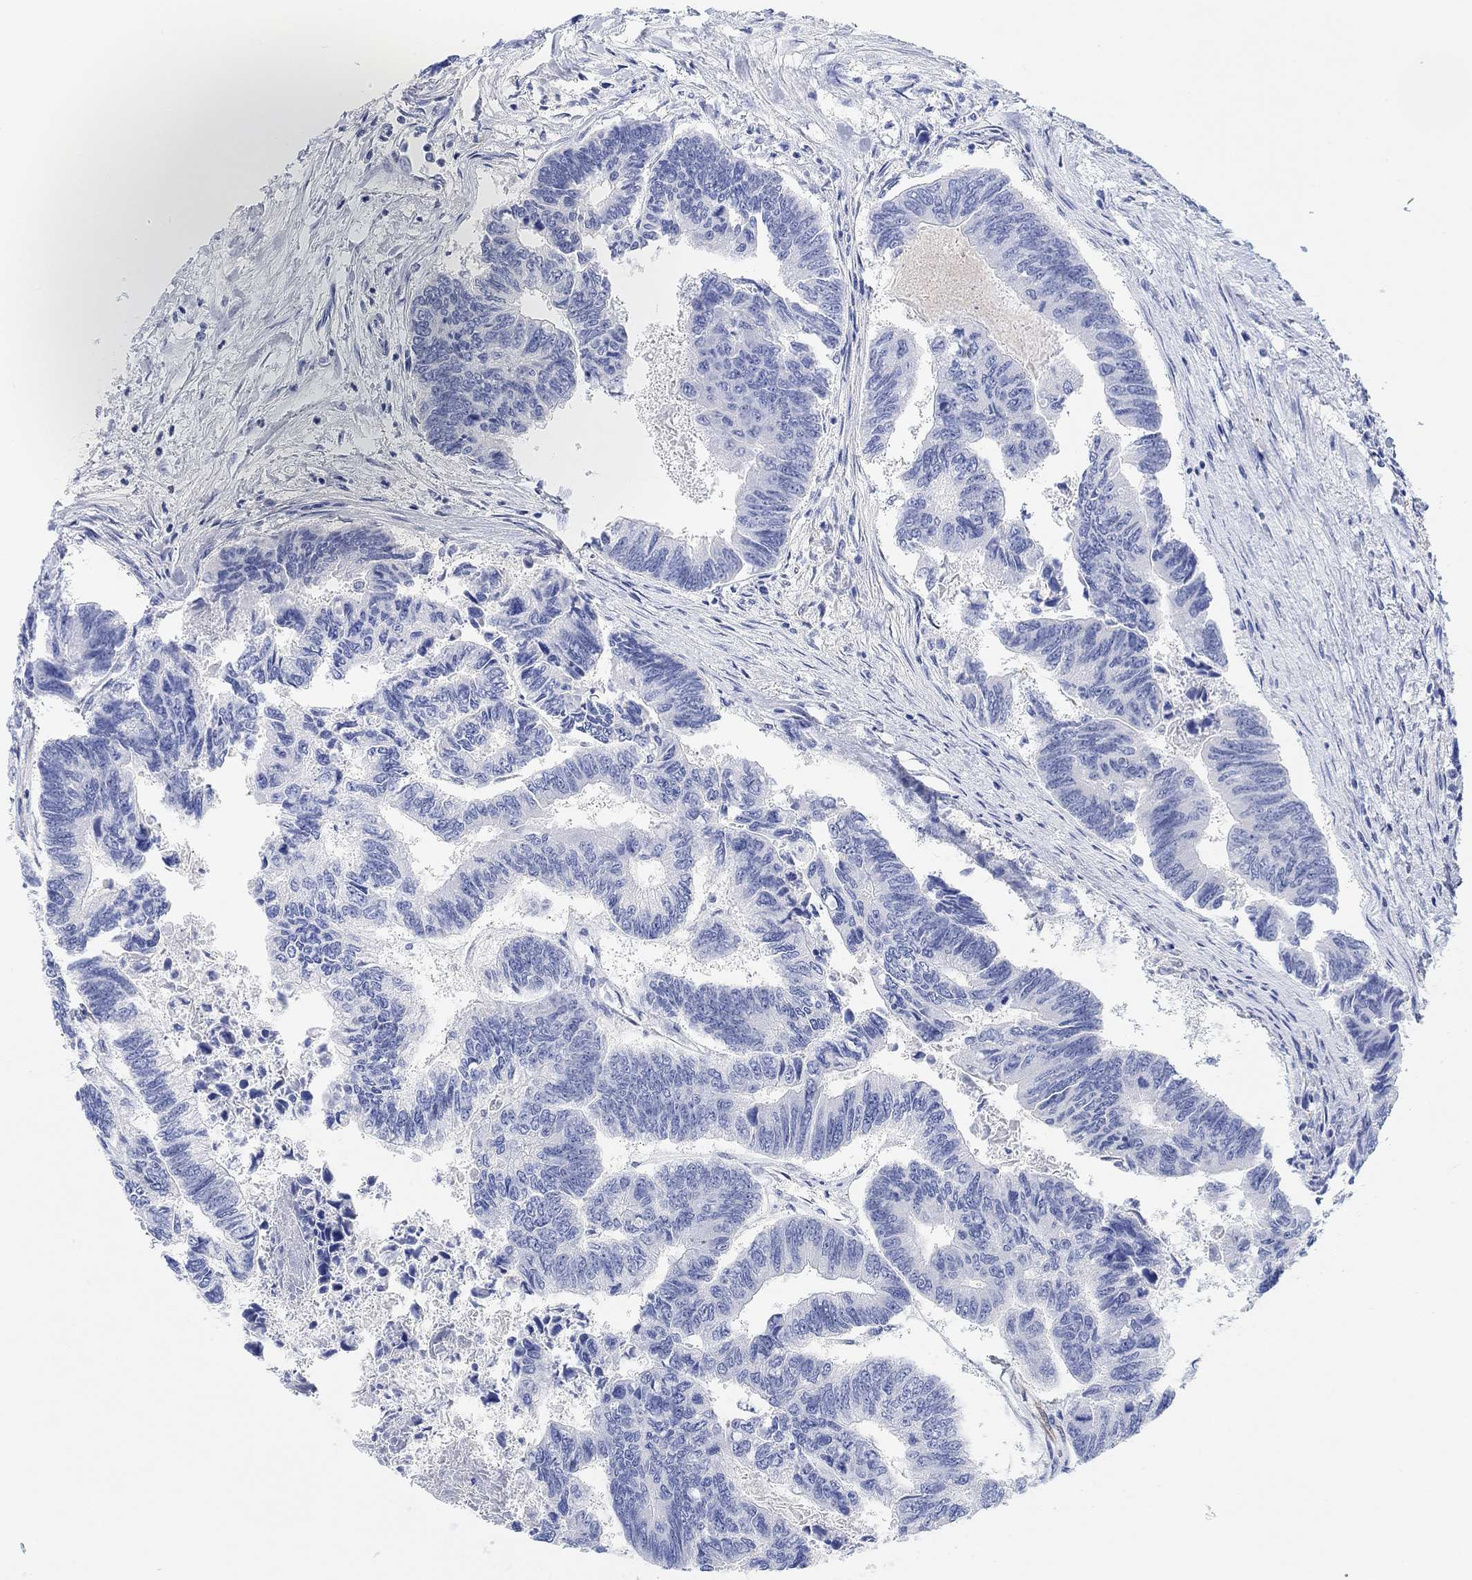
{"staining": {"intensity": "negative", "quantity": "none", "location": "none"}, "tissue": "colorectal cancer", "cell_type": "Tumor cells", "image_type": "cancer", "snomed": [{"axis": "morphology", "description": "Adenocarcinoma, NOS"}, {"axis": "topography", "description": "Colon"}], "caption": "High power microscopy micrograph of an IHC histopathology image of adenocarcinoma (colorectal), revealing no significant positivity in tumor cells.", "gene": "VAT1L", "patient": {"sex": "female", "age": 65}}